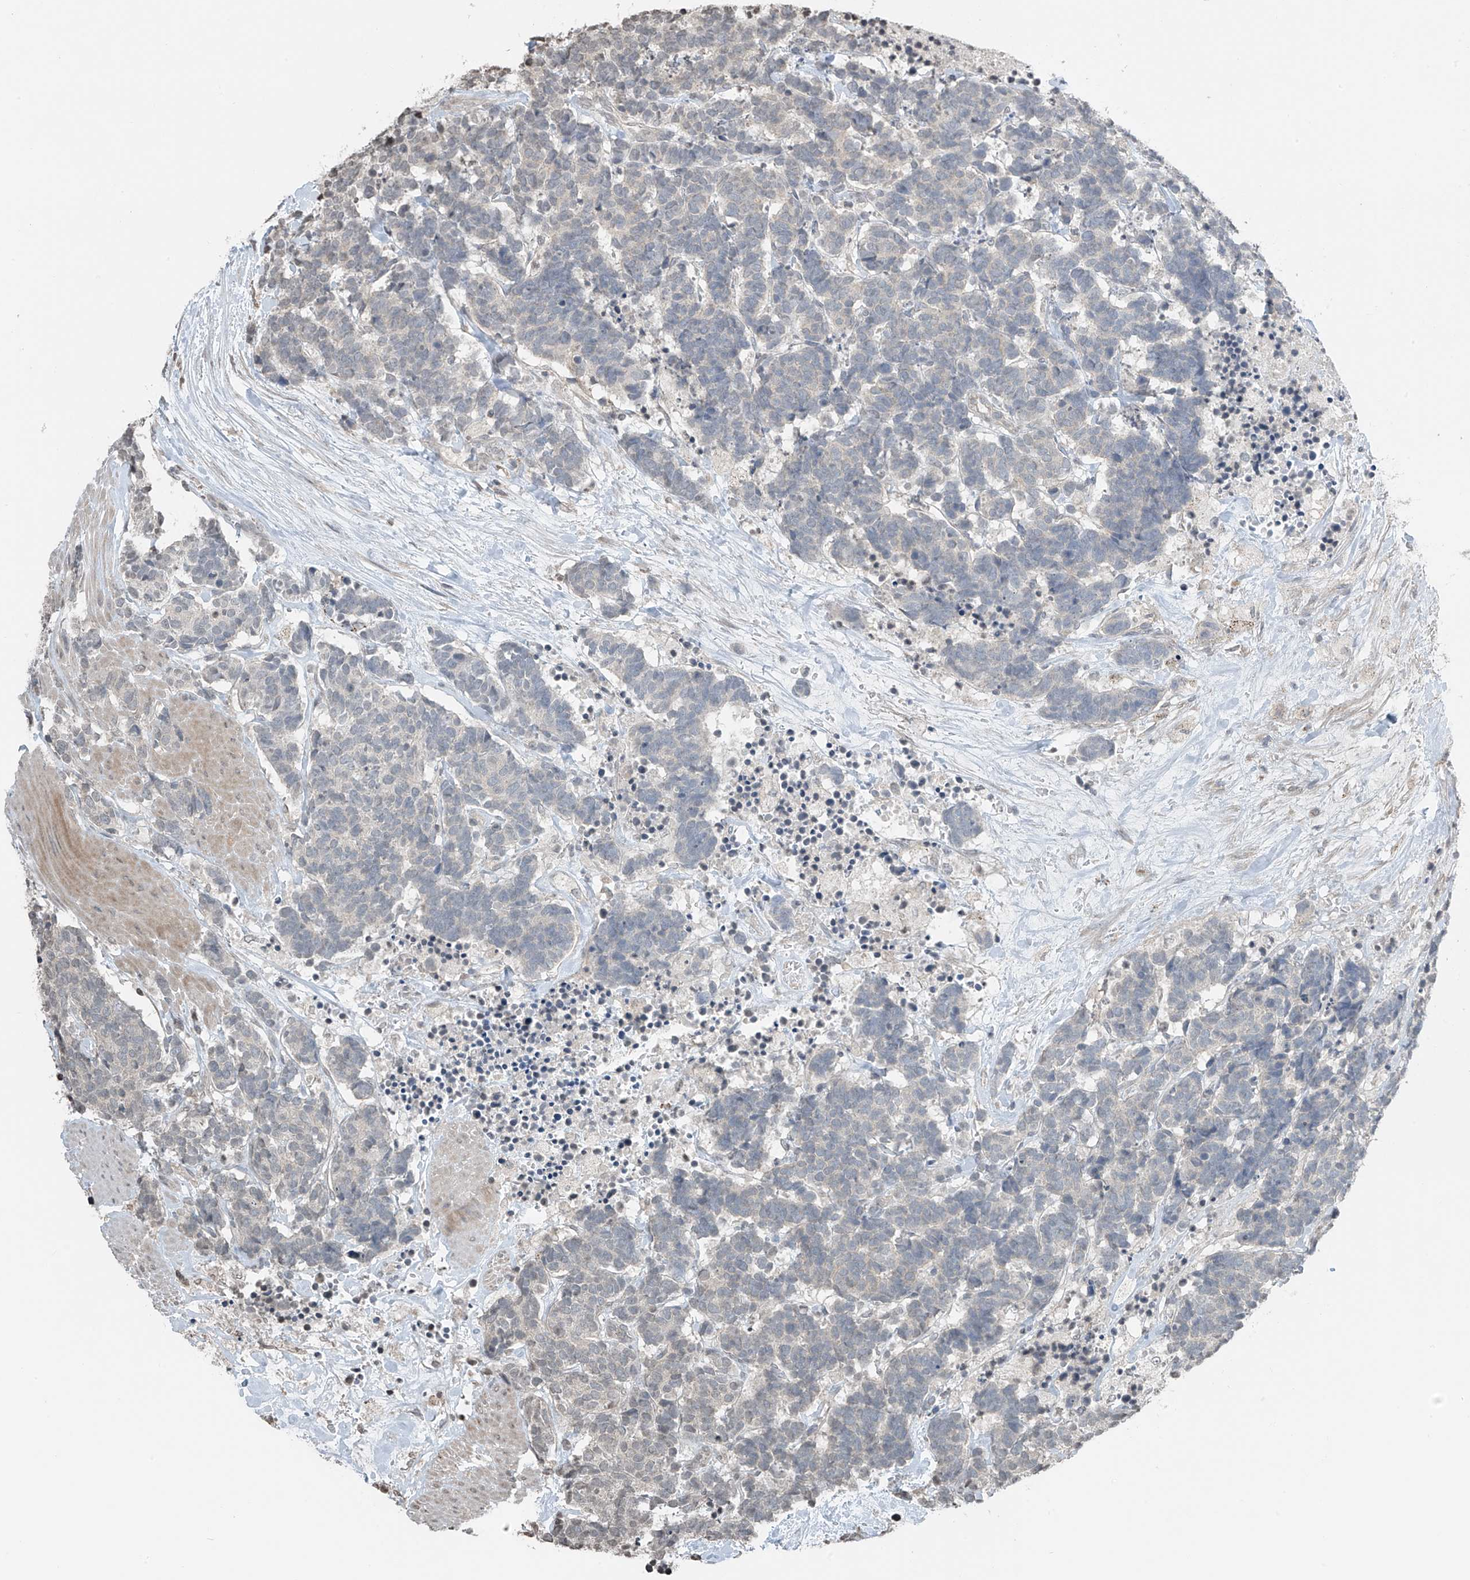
{"staining": {"intensity": "negative", "quantity": "none", "location": "none"}, "tissue": "carcinoid", "cell_type": "Tumor cells", "image_type": "cancer", "snomed": [{"axis": "morphology", "description": "Carcinoma, NOS"}, {"axis": "morphology", "description": "Carcinoid, malignant, NOS"}, {"axis": "topography", "description": "Urinary bladder"}], "caption": "High magnification brightfield microscopy of carcinoid stained with DAB (3,3'-diaminobenzidine) (brown) and counterstained with hematoxylin (blue): tumor cells show no significant positivity.", "gene": "HOXA11", "patient": {"sex": "male", "age": 57}}